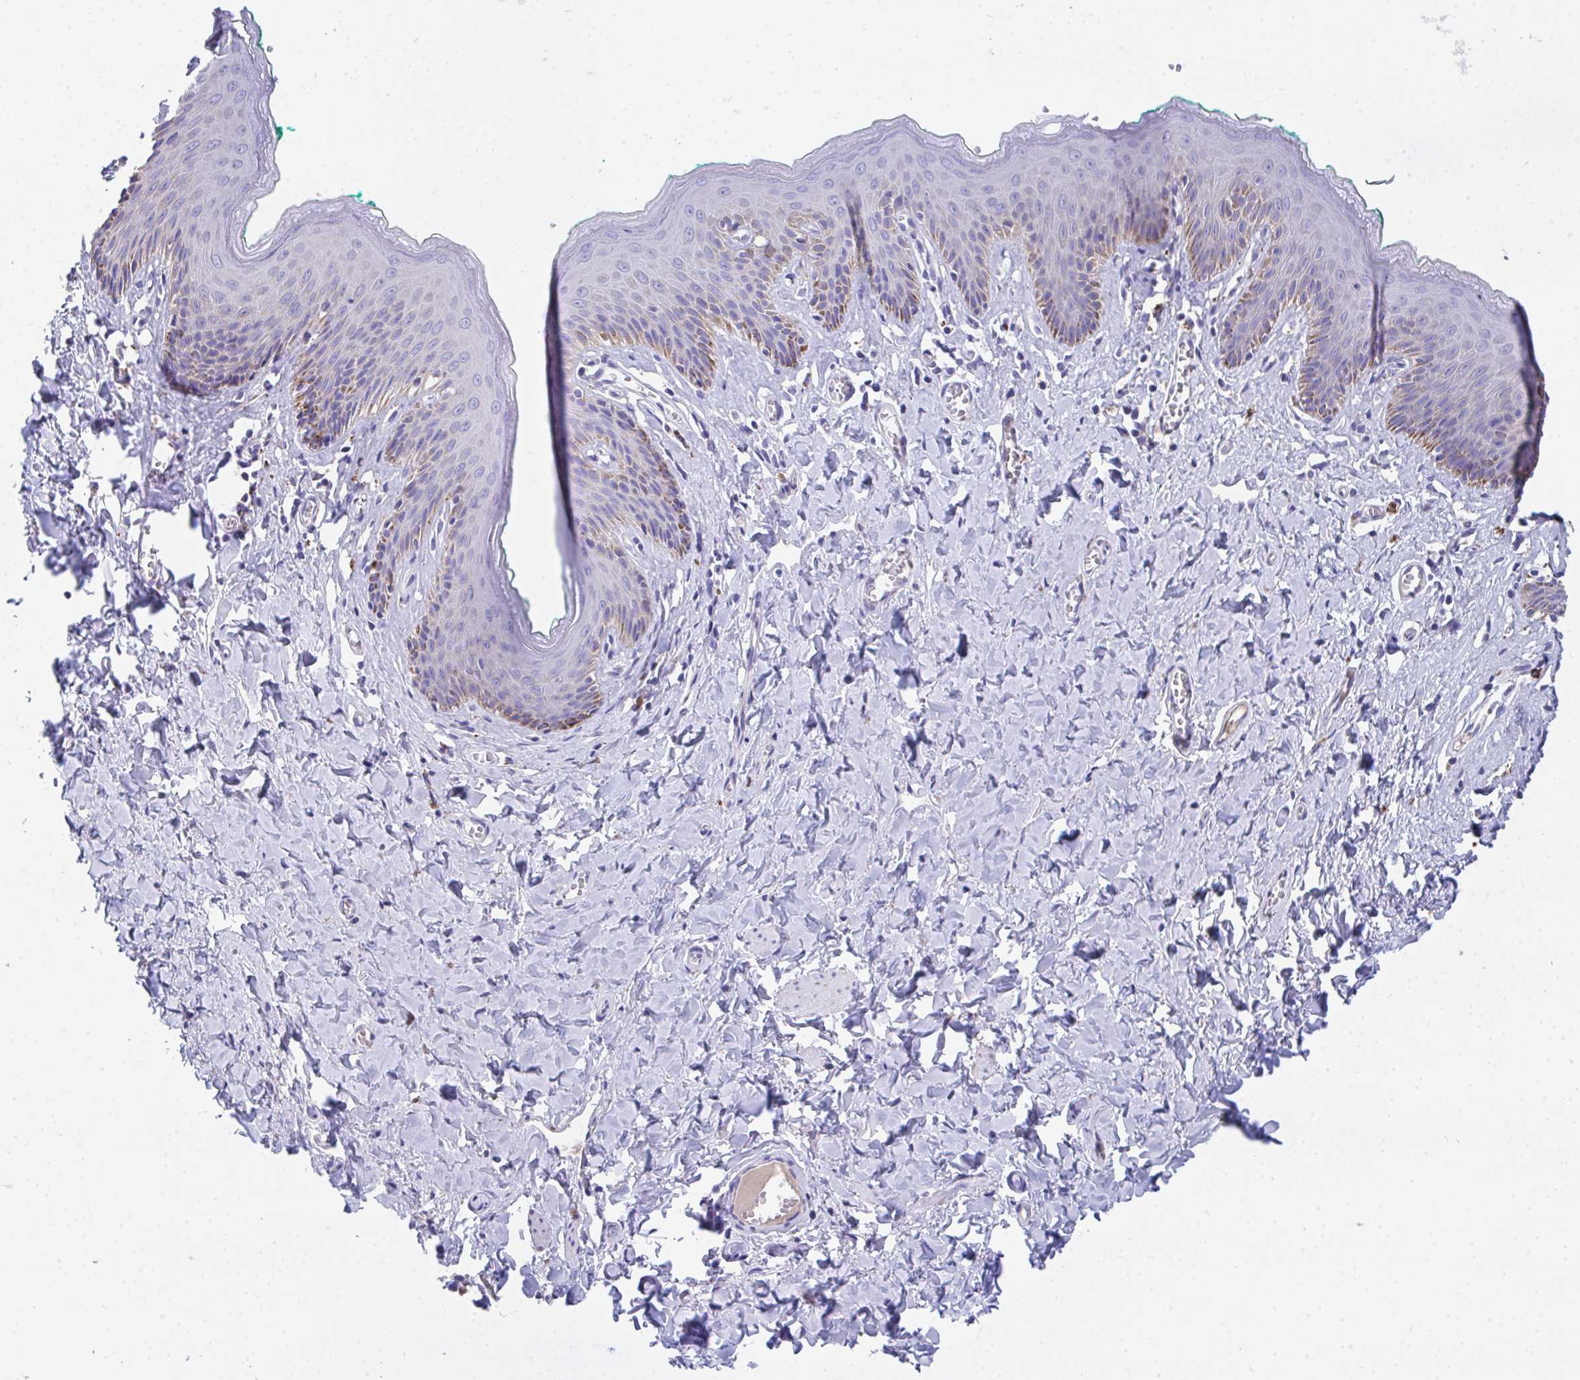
{"staining": {"intensity": "moderate", "quantity": "<25%", "location": "cytoplasmic/membranous"}, "tissue": "skin", "cell_type": "Epidermal cells", "image_type": "normal", "snomed": [{"axis": "morphology", "description": "Normal tissue, NOS"}, {"axis": "topography", "description": "Vulva"}, {"axis": "topography", "description": "Peripheral nerve tissue"}], "caption": "Normal skin demonstrates moderate cytoplasmic/membranous expression in about <25% of epidermal cells, visualized by immunohistochemistry.", "gene": "COA5", "patient": {"sex": "female", "age": 66}}